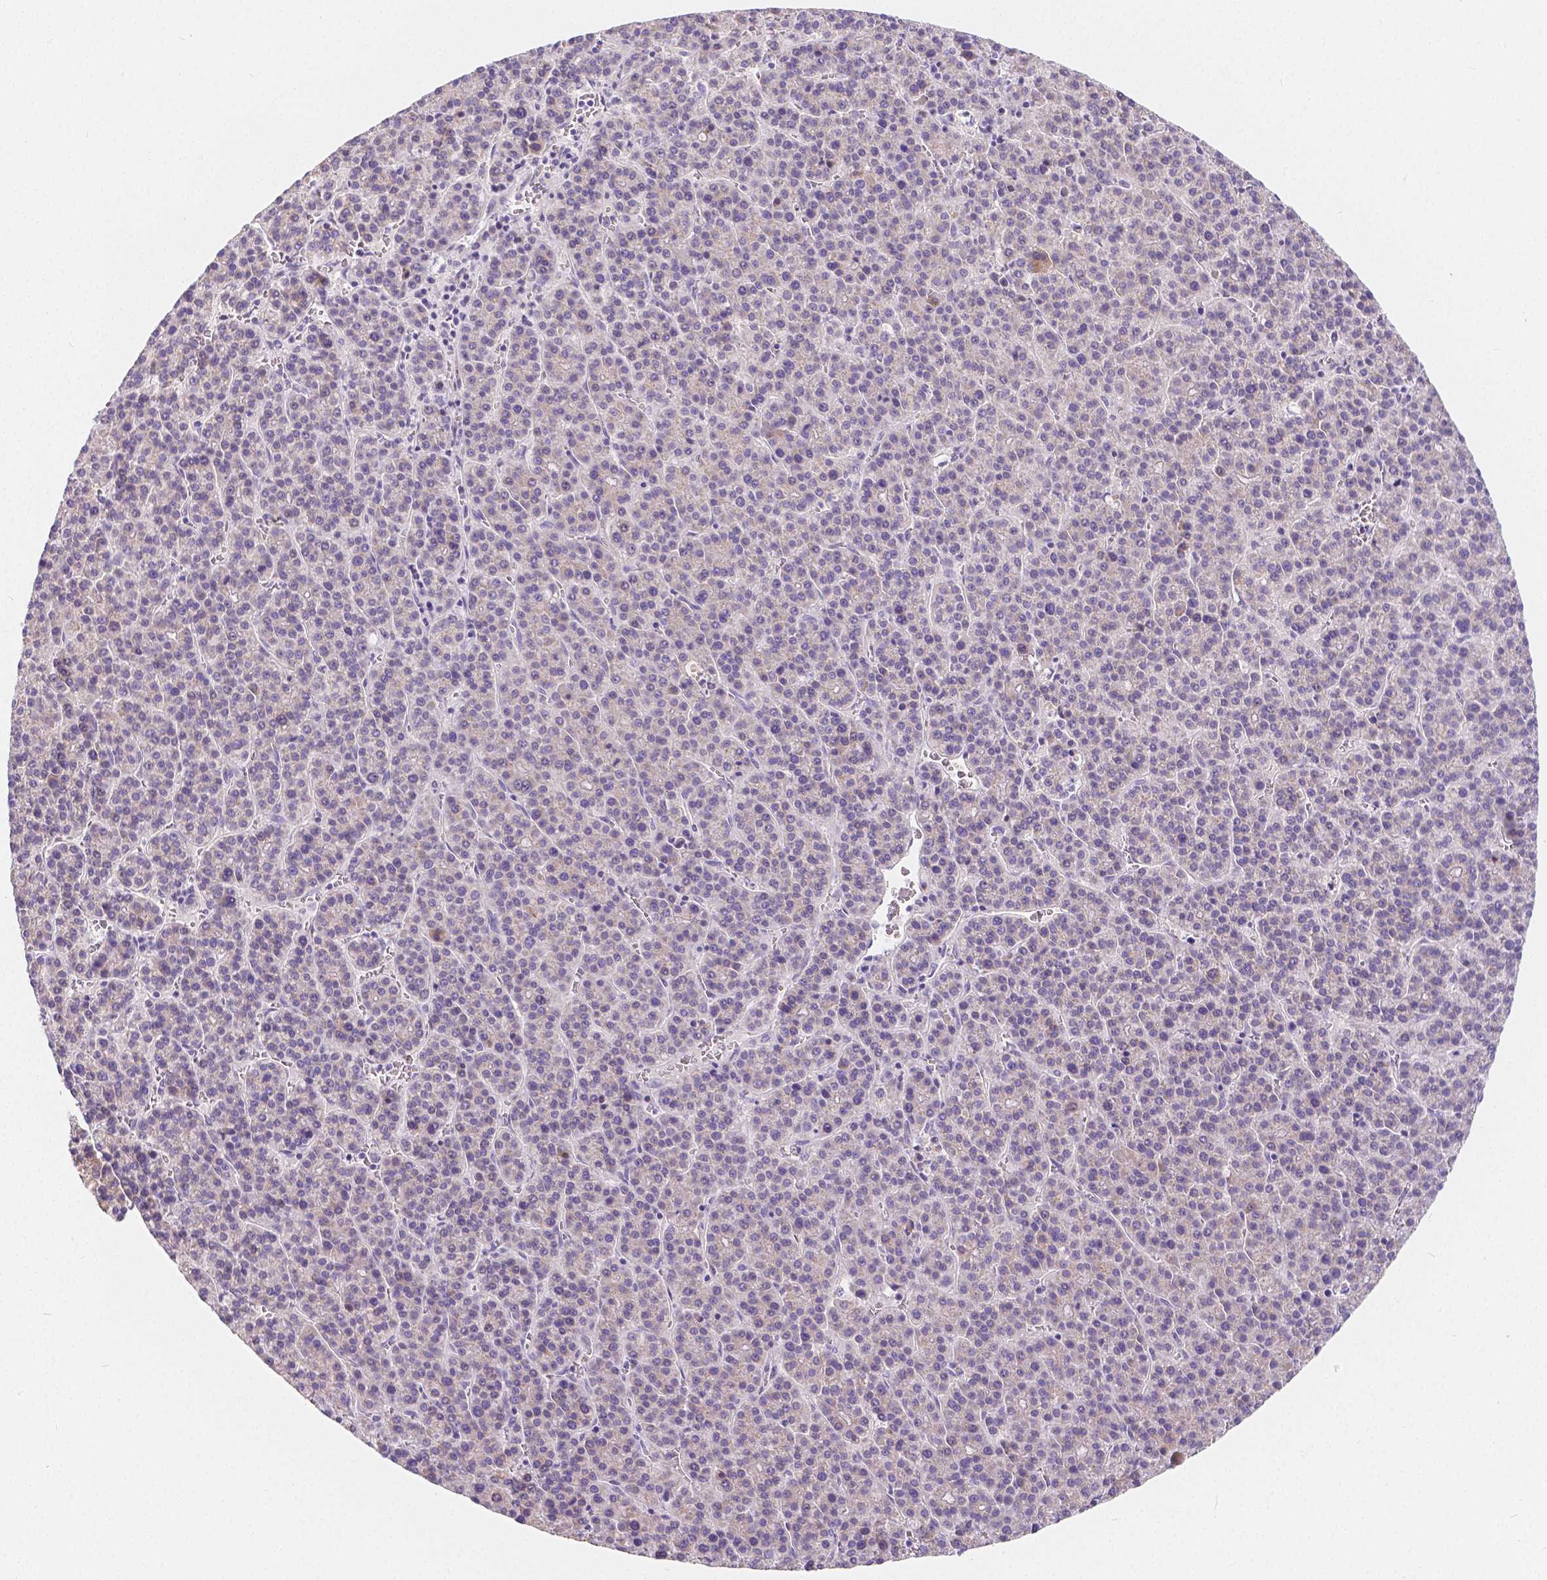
{"staining": {"intensity": "negative", "quantity": "none", "location": "none"}, "tissue": "liver cancer", "cell_type": "Tumor cells", "image_type": "cancer", "snomed": [{"axis": "morphology", "description": "Carcinoma, Hepatocellular, NOS"}, {"axis": "topography", "description": "Liver"}], "caption": "An immunohistochemistry image of liver hepatocellular carcinoma is shown. There is no staining in tumor cells of liver hepatocellular carcinoma.", "gene": "RNF186", "patient": {"sex": "female", "age": 58}}